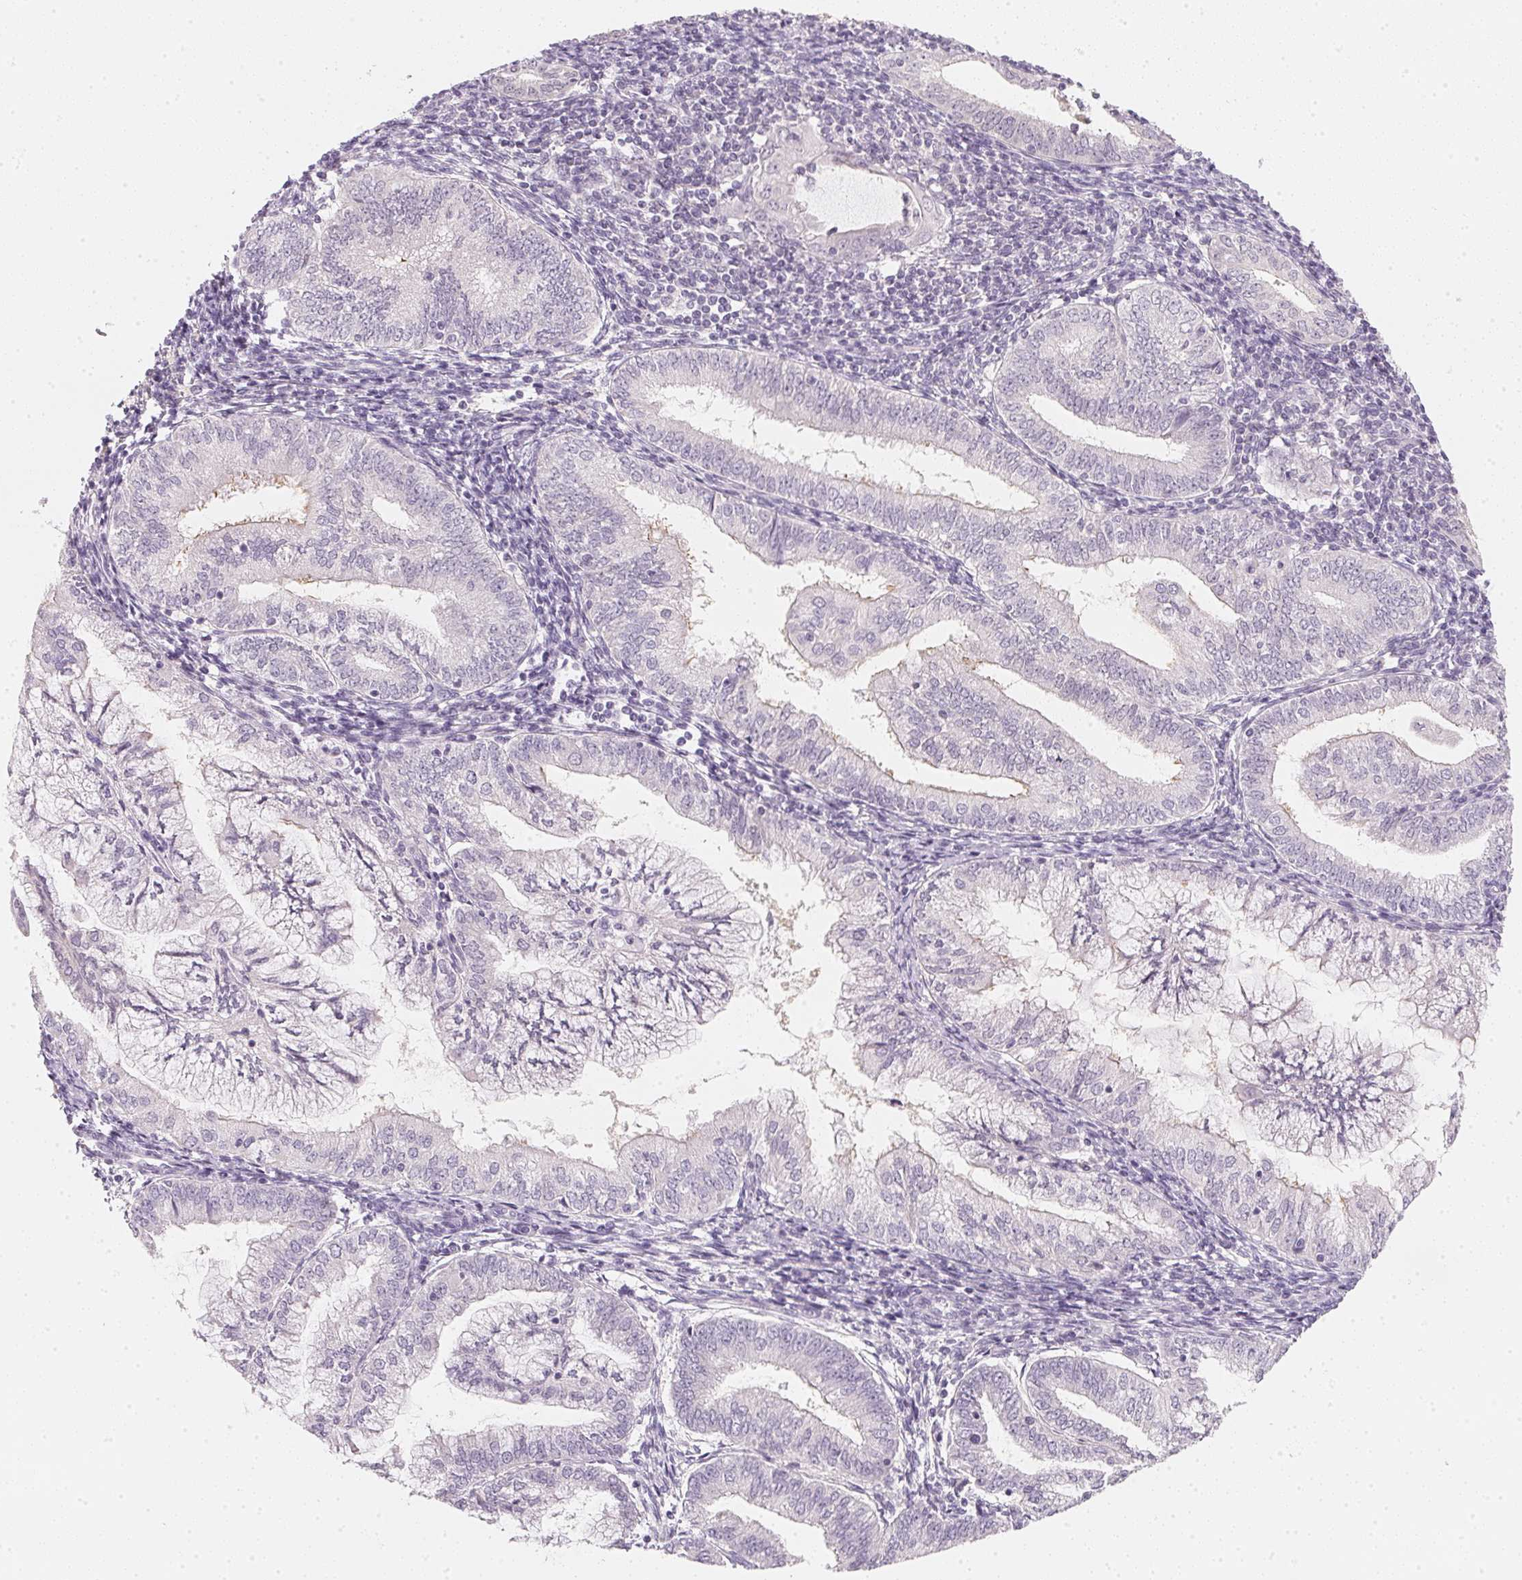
{"staining": {"intensity": "negative", "quantity": "none", "location": "none"}, "tissue": "endometrial cancer", "cell_type": "Tumor cells", "image_type": "cancer", "snomed": [{"axis": "morphology", "description": "Adenocarcinoma, NOS"}, {"axis": "topography", "description": "Endometrium"}], "caption": "High power microscopy micrograph of an immunohistochemistry image of endometrial cancer, revealing no significant staining in tumor cells.", "gene": "CFAP276", "patient": {"sex": "female", "age": 55}}